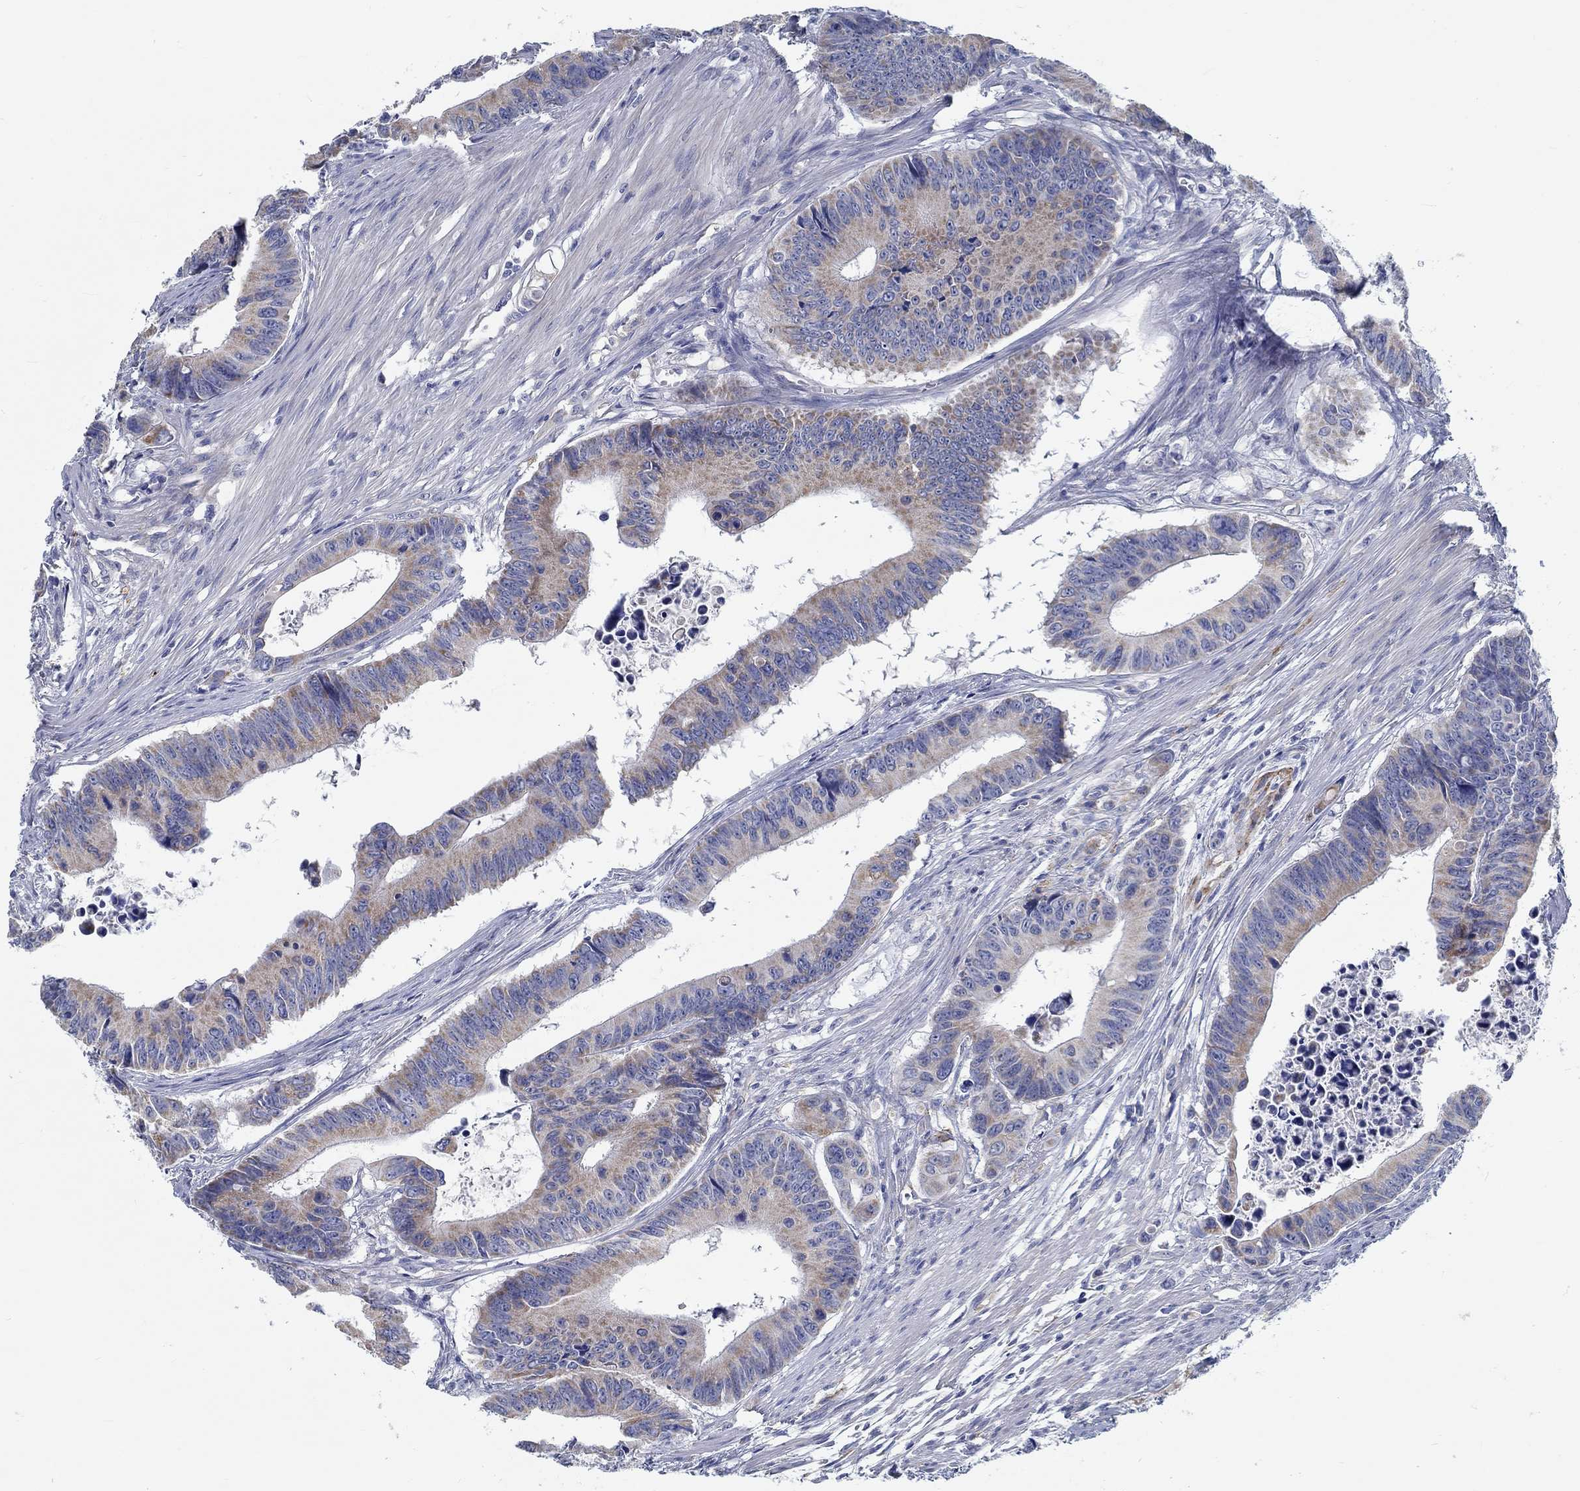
{"staining": {"intensity": "weak", "quantity": "25%-75%", "location": "cytoplasmic/membranous"}, "tissue": "colorectal cancer", "cell_type": "Tumor cells", "image_type": "cancer", "snomed": [{"axis": "morphology", "description": "Adenocarcinoma, NOS"}, {"axis": "topography", "description": "Colon"}], "caption": "Immunohistochemical staining of colorectal cancer (adenocarcinoma) displays weak cytoplasmic/membranous protein expression in about 25%-75% of tumor cells. The protein is stained brown, and the nuclei are stained in blue (DAB (3,3'-diaminobenzidine) IHC with brightfield microscopy, high magnification).", "gene": "MYBPC1", "patient": {"sex": "female", "age": 87}}